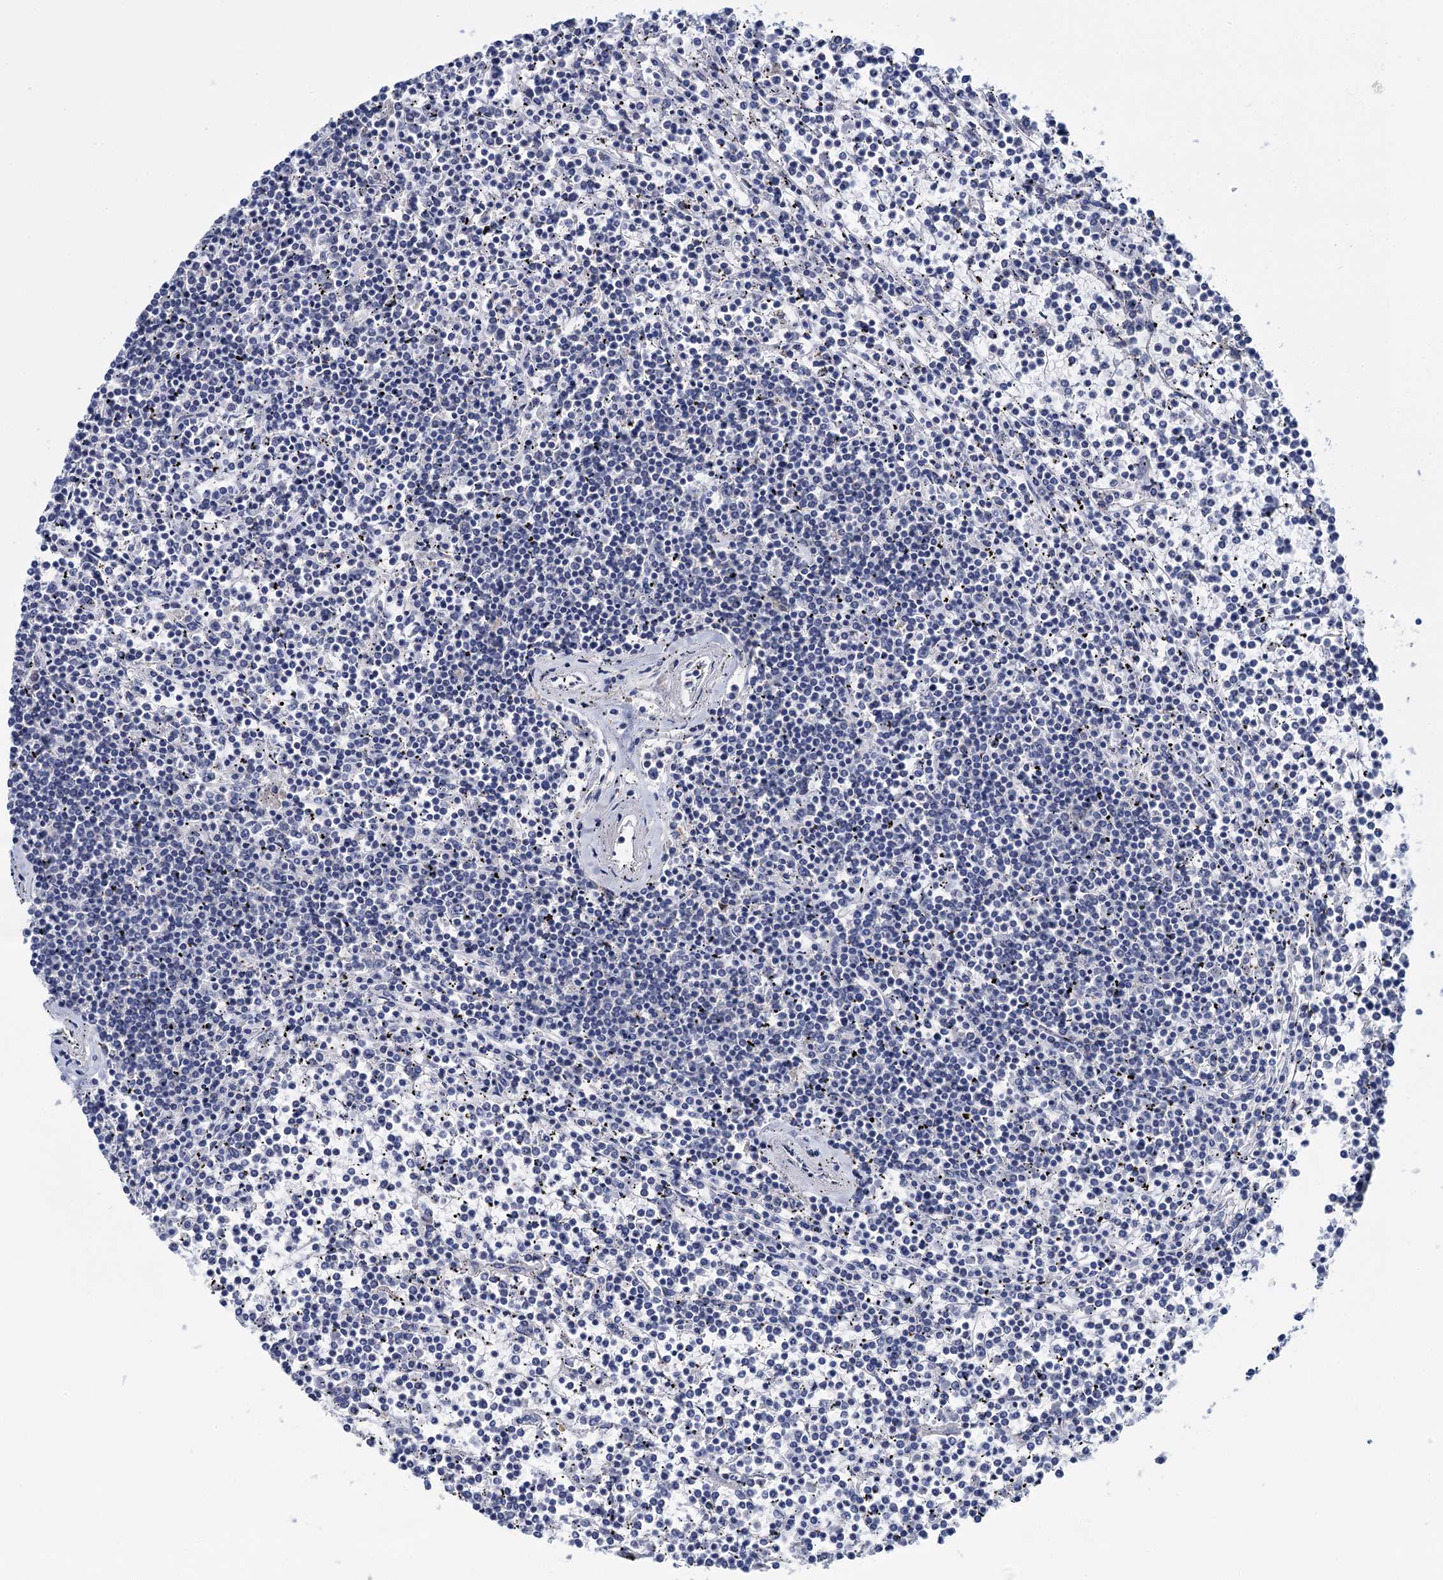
{"staining": {"intensity": "negative", "quantity": "none", "location": "none"}, "tissue": "lymphoma", "cell_type": "Tumor cells", "image_type": "cancer", "snomed": [{"axis": "morphology", "description": "Malignant lymphoma, non-Hodgkin's type, Low grade"}, {"axis": "topography", "description": "Spleen"}], "caption": "Protein analysis of malignant lymphoma, non-Hodgkin's type (low-grade) shows no significant expression in tumor cells. Nuclei are stained in blue.", "gene": "GSTM2", "patient": {"sex": "female", "age": 19}}